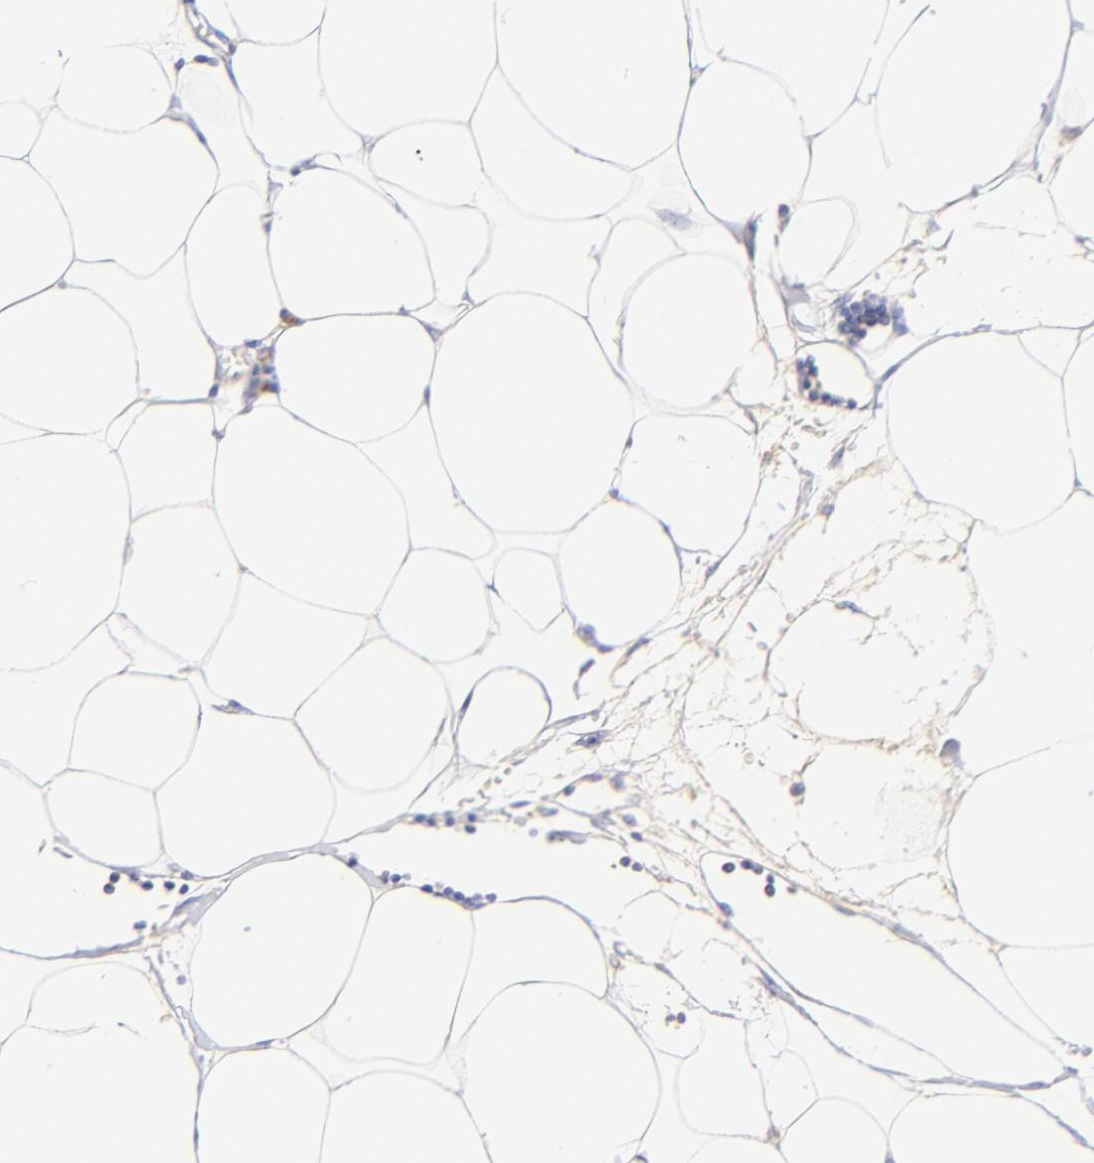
{"staining": {"intensity": "negative", "quantity": "none", "location": "none"}, "tissue": "adipose tissue", "cell_type": "Adipocytes", "image_type": "normal", "snomed": [{"axis": "morphology", "description": "Normal tissue, NOS"}, {"axis": "morphology", "description": "Adenocarcinoma, NOS"}, {"axis": "topography", "description": "Colon"}, {"axis": "topography", "description": "Peripheral nerve tissue"}], "caption": "High power microscopy image of an IHC image of unremarkable adipose tissue, revealing no significant expression in adipocytes. (DAB (3,3'-diaminobenzidine) IHC visualized using brightfield microscopy, high magnification).", "gene": "ASB9", "patient": {"sex": "male", "age": 14}}